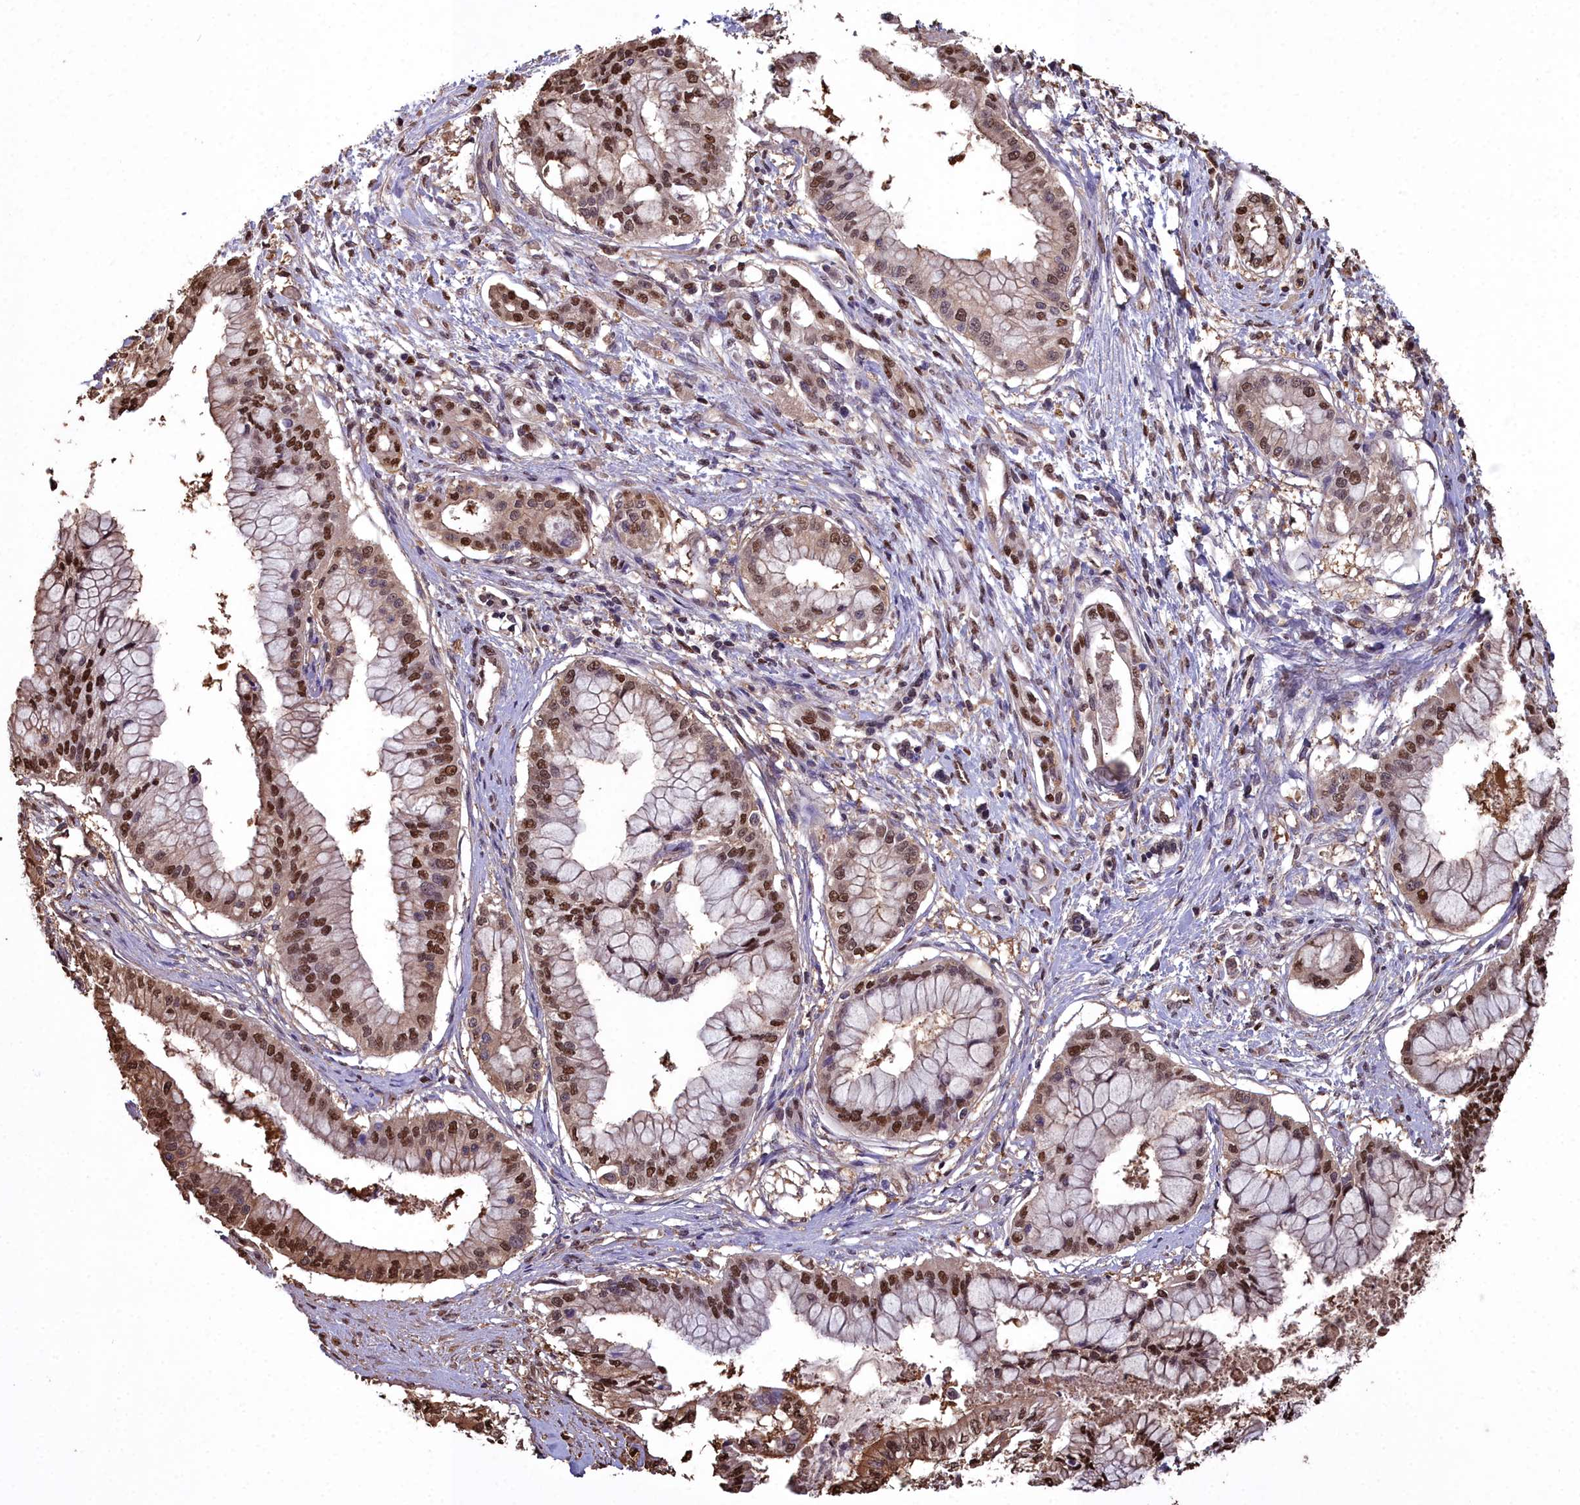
{"staining": {"intensity": "strong", "quantity": ">75%", "location": "nuclear"}, "tissue": "pancreatic cancer", "cell_type": "Tumor cells", "image_type": "cancer", "snomed": [{"axis": "morphology", "description": "Adenocarcinoma, NOS"}, {"axis": "topography", "description": "Pancreas"}], "caption": "Immunohistochemical staining of pancreatic cancer (adenocarcinoma) shows high levels of strong nuclear protein expression in approximately >75% of tumor cells. (Stains: DAB (3,3'-diaminobenzidine) in brown, nuclei in blue, Microscopy: brightfield microscopy at high magnification).", "gene": "GAPDH", "patient": {"sex": "male", "age": 46}}